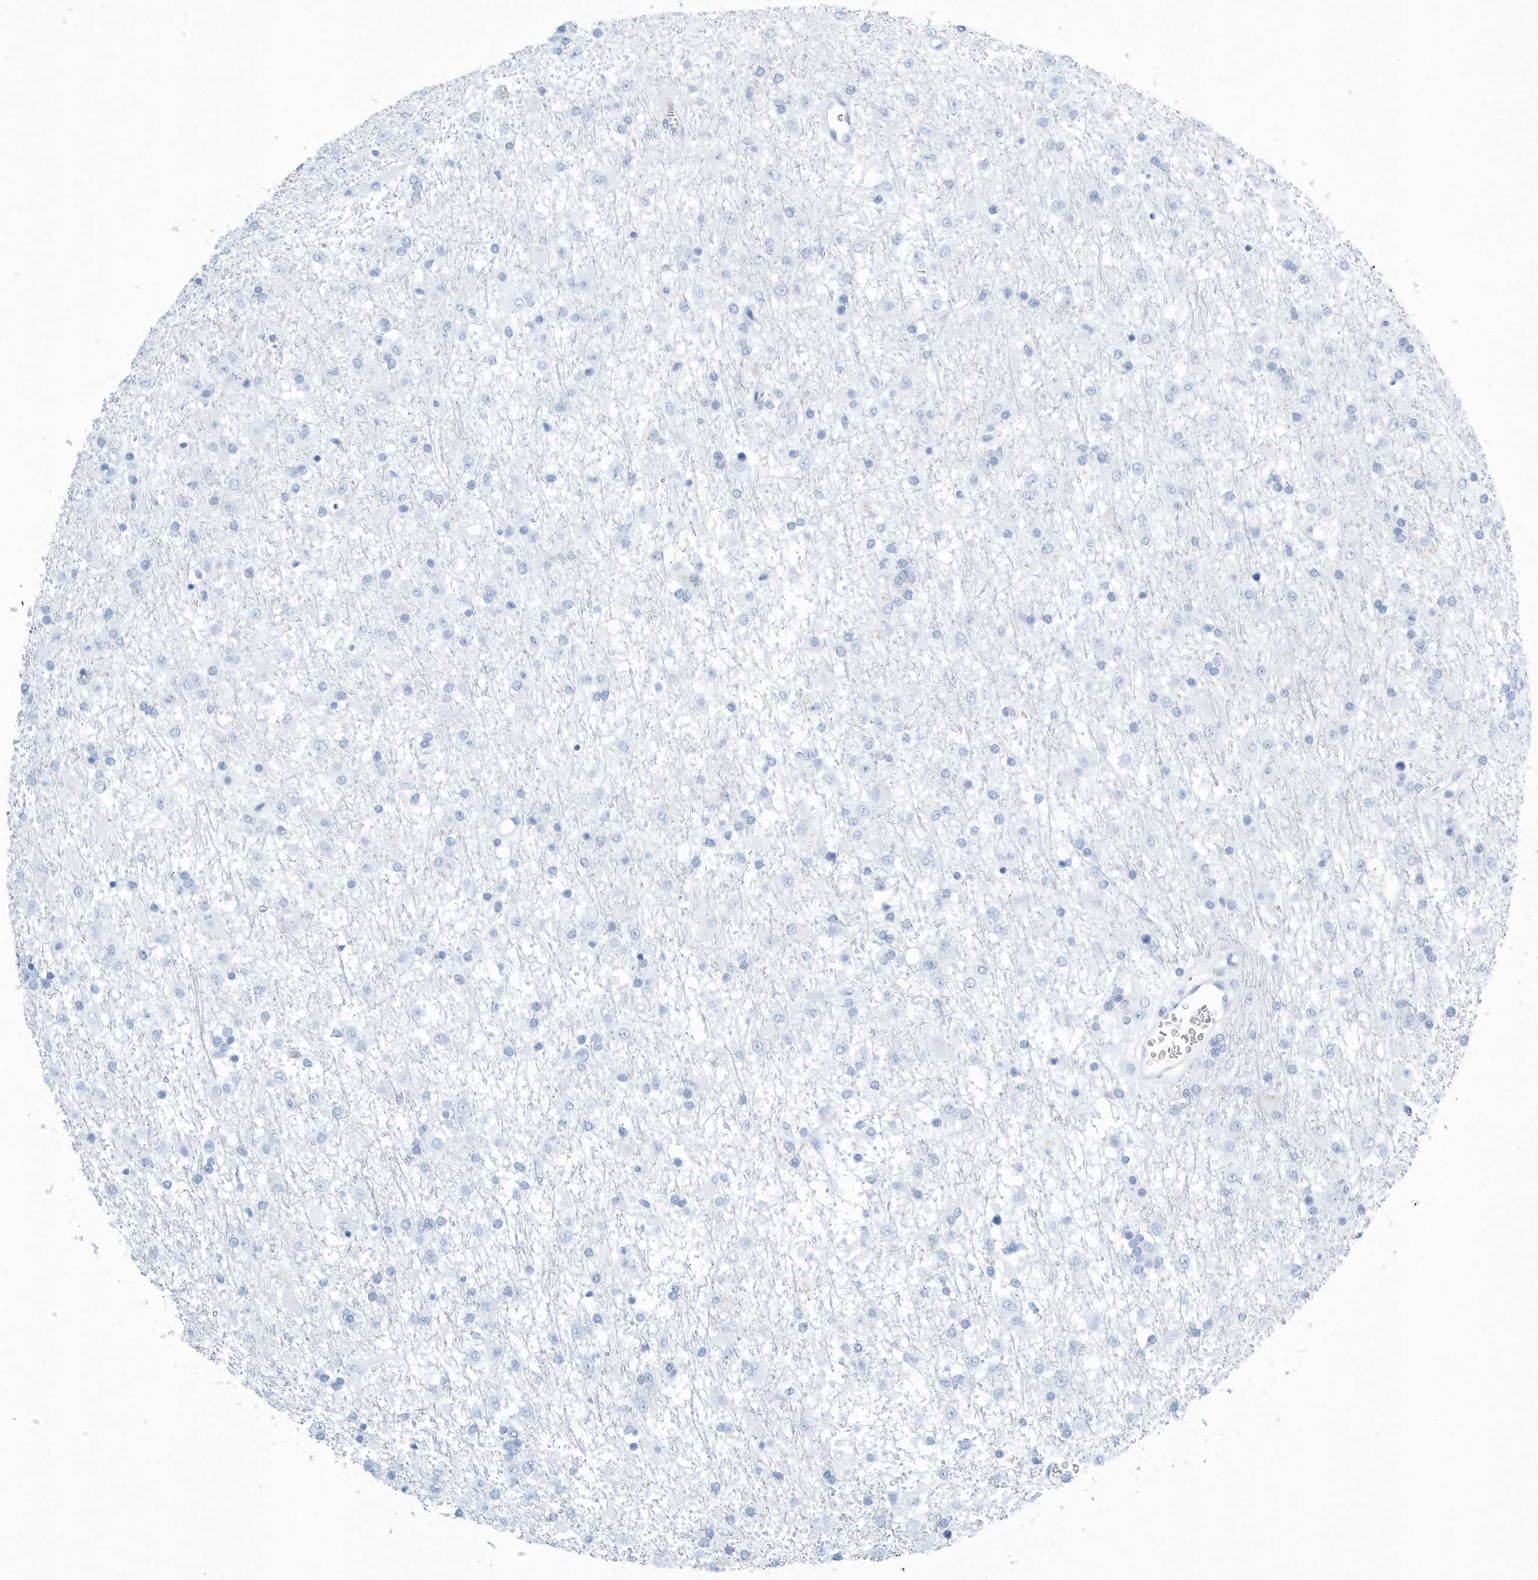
{"staining": {"intensity": "negative", "quantity": "none", "location": "none"}, "tissue": "glioma", "cell_type": "Tumor cells", "image_type": "cancer", "snomed": [{"axis": "morphology", "description": "Glioma, malignant, Low grade"}, {"axis": "topography", "description": "Brain"}], "caption": "The photomicrograph exhibits no significant expression in tumor cells of glioma.", "gene": "PTPRO", "patient": {"sex": "male", "age": 65}}